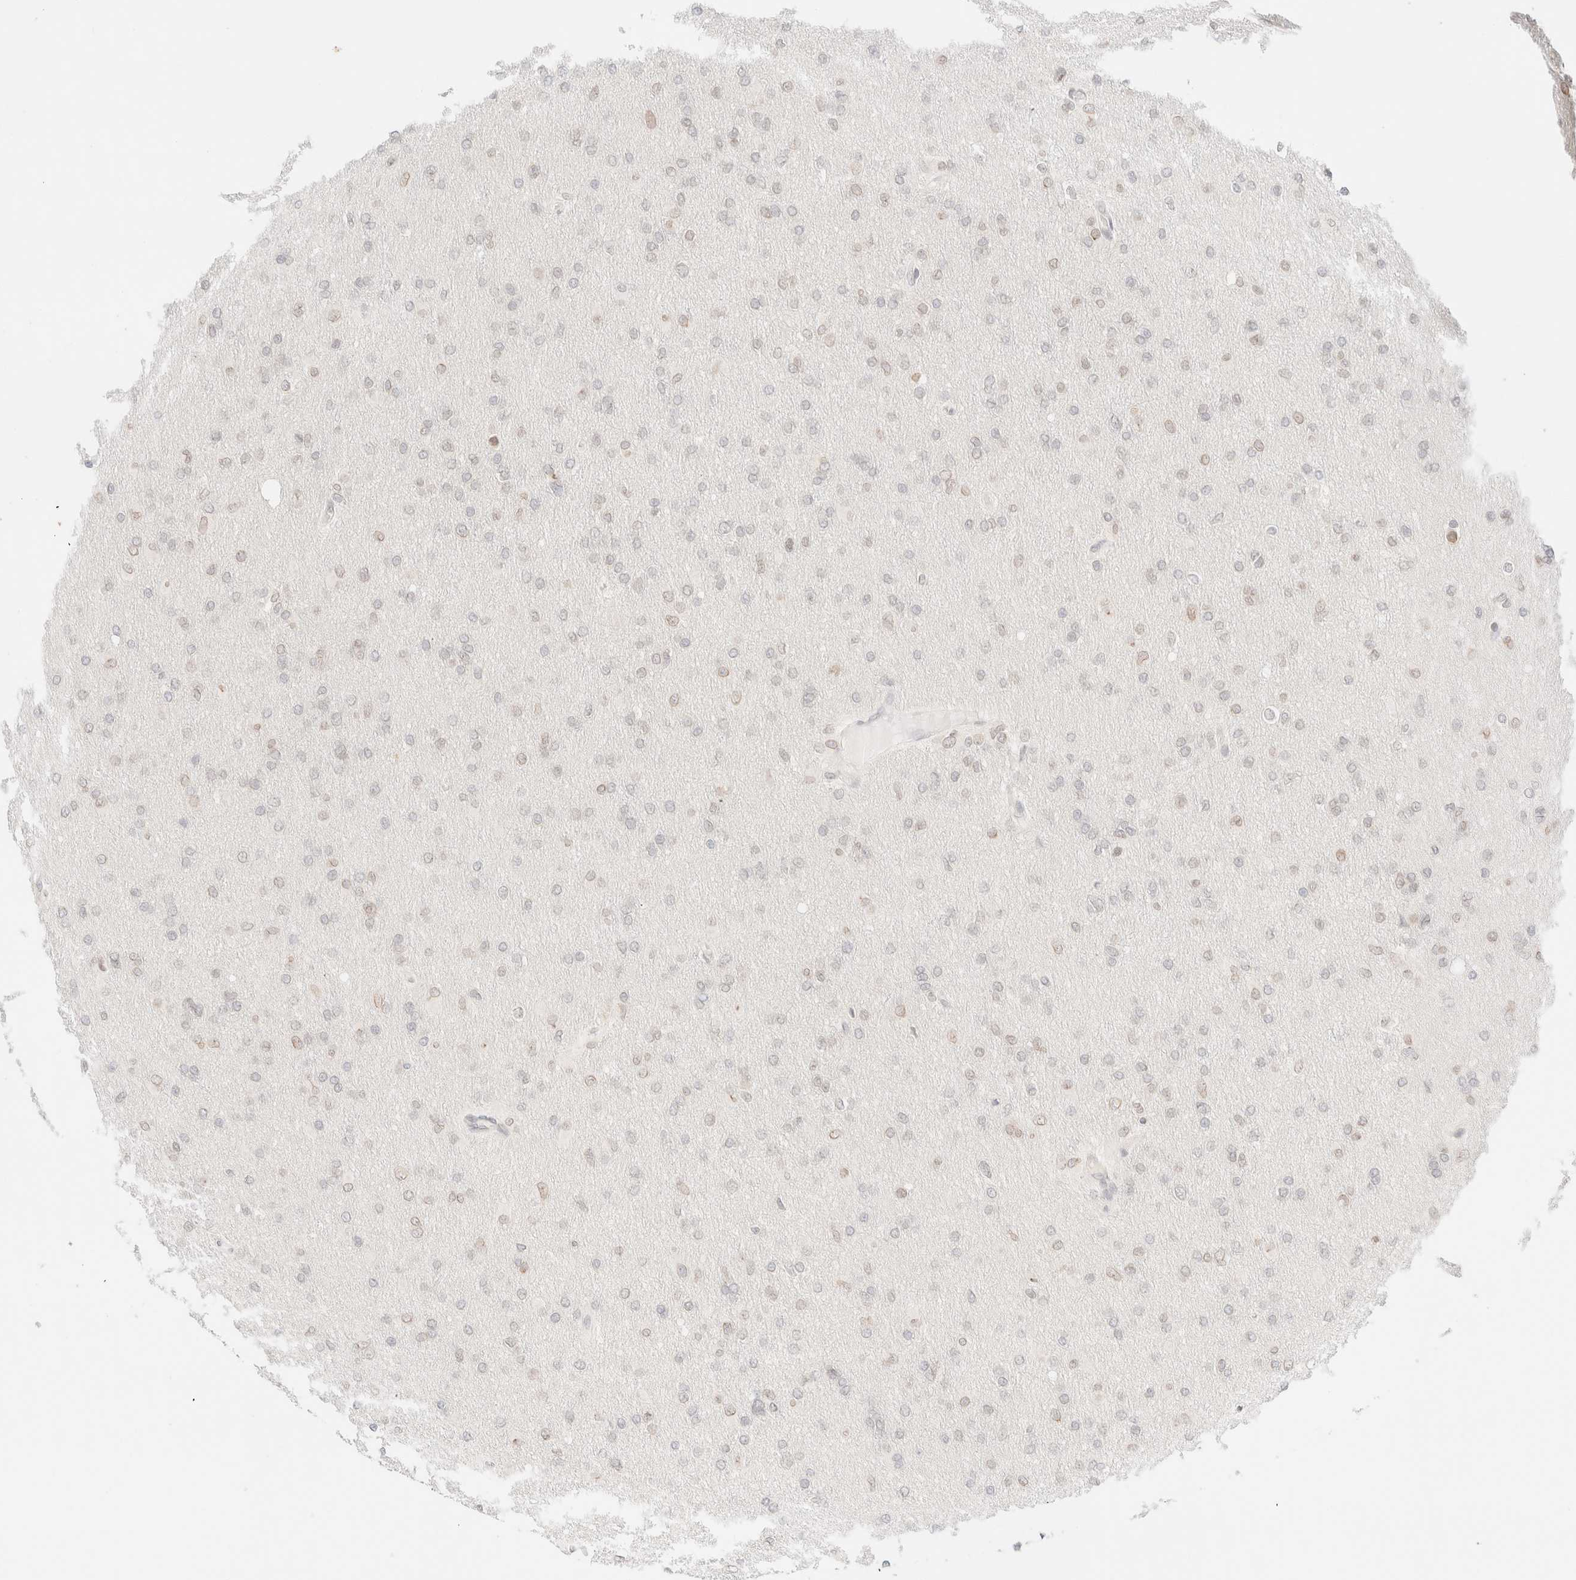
{"staining": {"intensity": "negative", "quantity": "none", "location": "none"}, "tissue": "glioma", "cell_type": "Tumor cells", "image_type": "cancer", "snomed": [{"axis": "morphology", "description": "Glioma, malignant, High grade"}, {"axis": "topography", "description": "Cerebral cortex"}], "caption": "This is an immunohistochemistry (IHC) micrograph of human glioma. There is no positivity in tumor cells.", "gene": "ZNF770", "patient": {"sex": "female", "age": 36}}